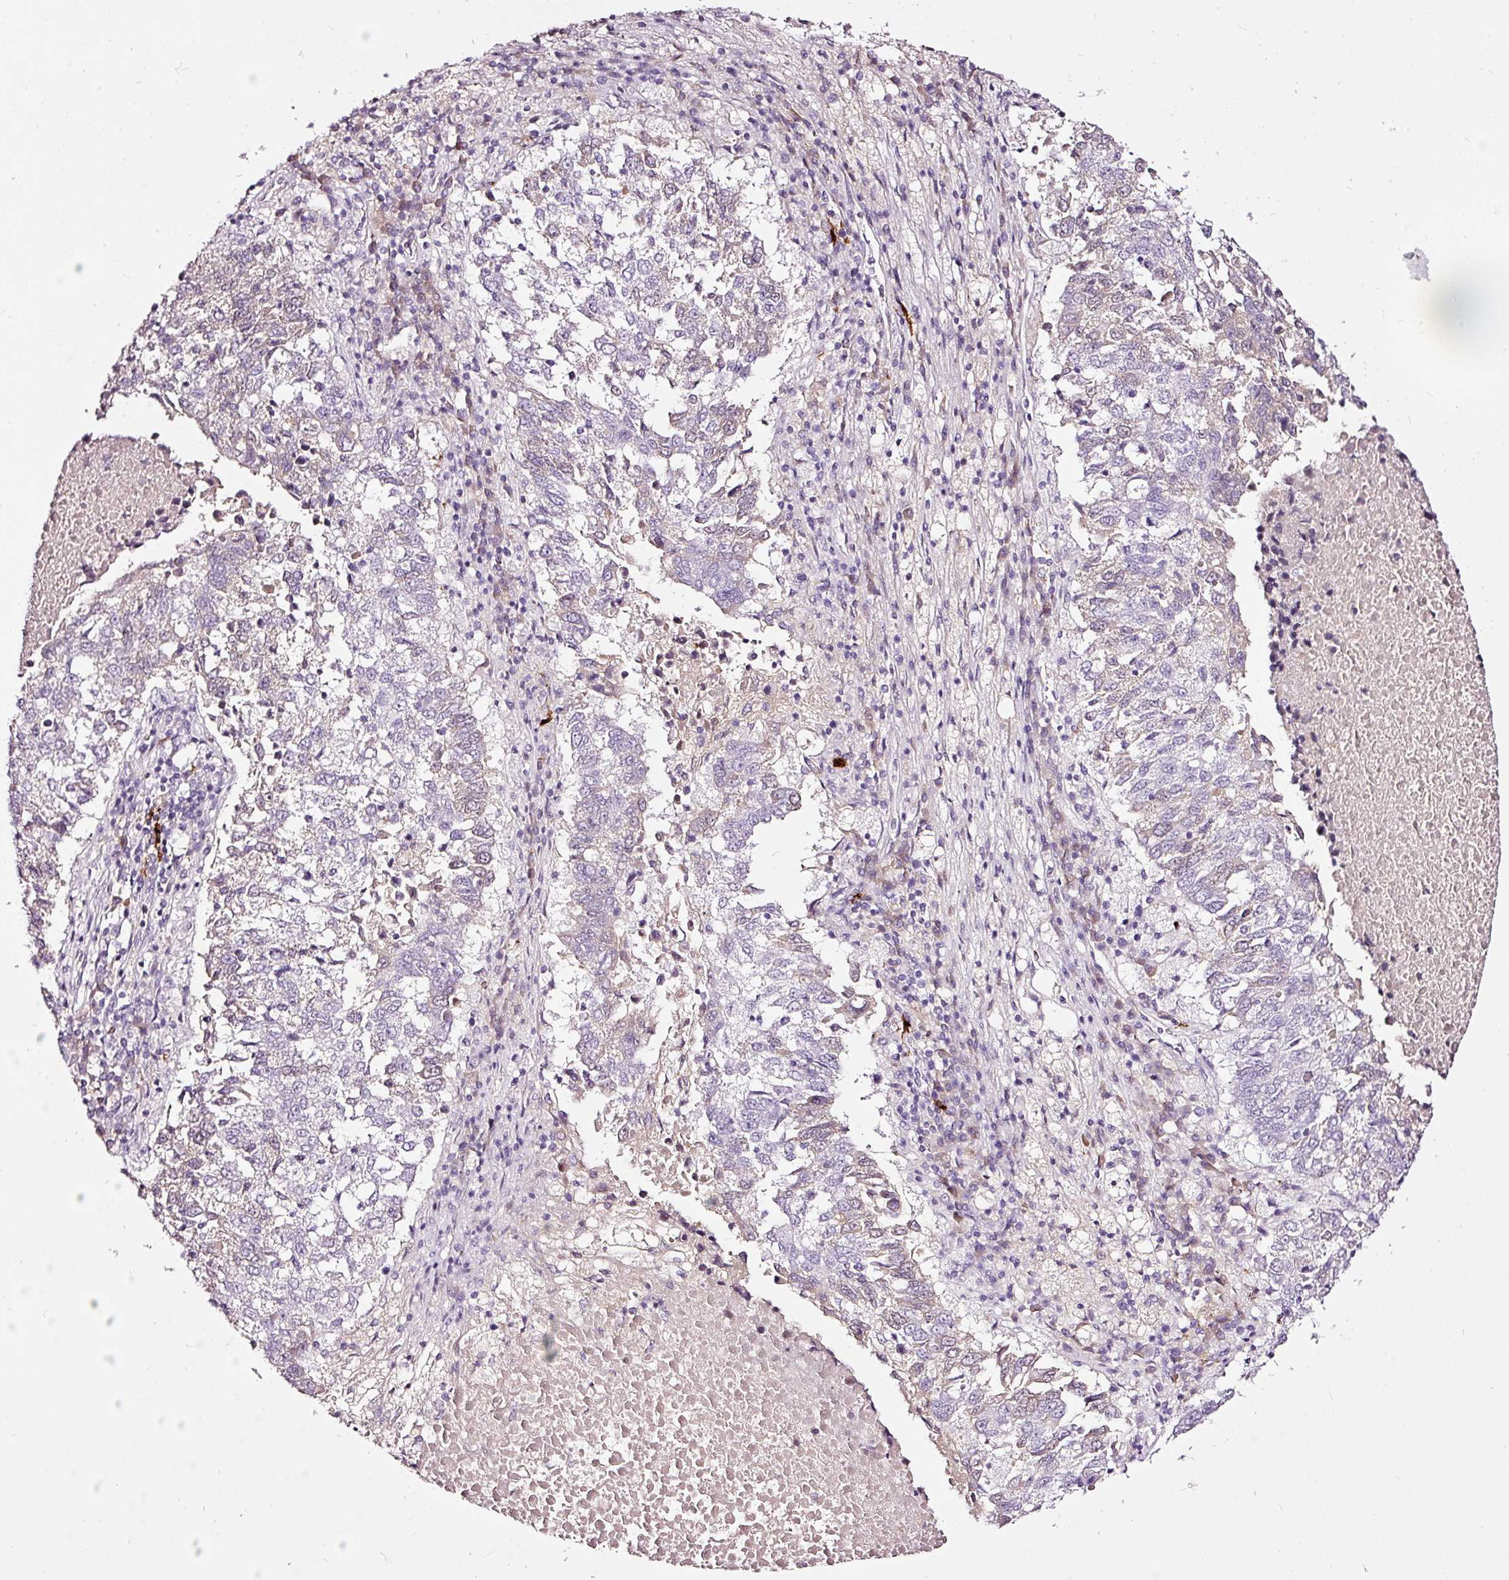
{"staining": {"intensity": "weak", "quantity": "<25%", "location": "cytoplasmic/membranous"}, "tissue": "lung cancer", "cell_type": "Tumor cells", "image_type": "cancer", "snomed": [{"axis": "morphology", "description": "Squamous cell carcinoma, NOS"}, {"axis": "topography", "description": "Lung"}], "caption": "Protein analysis of squamous cell carcinoma (lung) reveals no significant staining in tumor cells.", "gene": "LAMP3", "patient": {"sex": "male", "age": 73}}